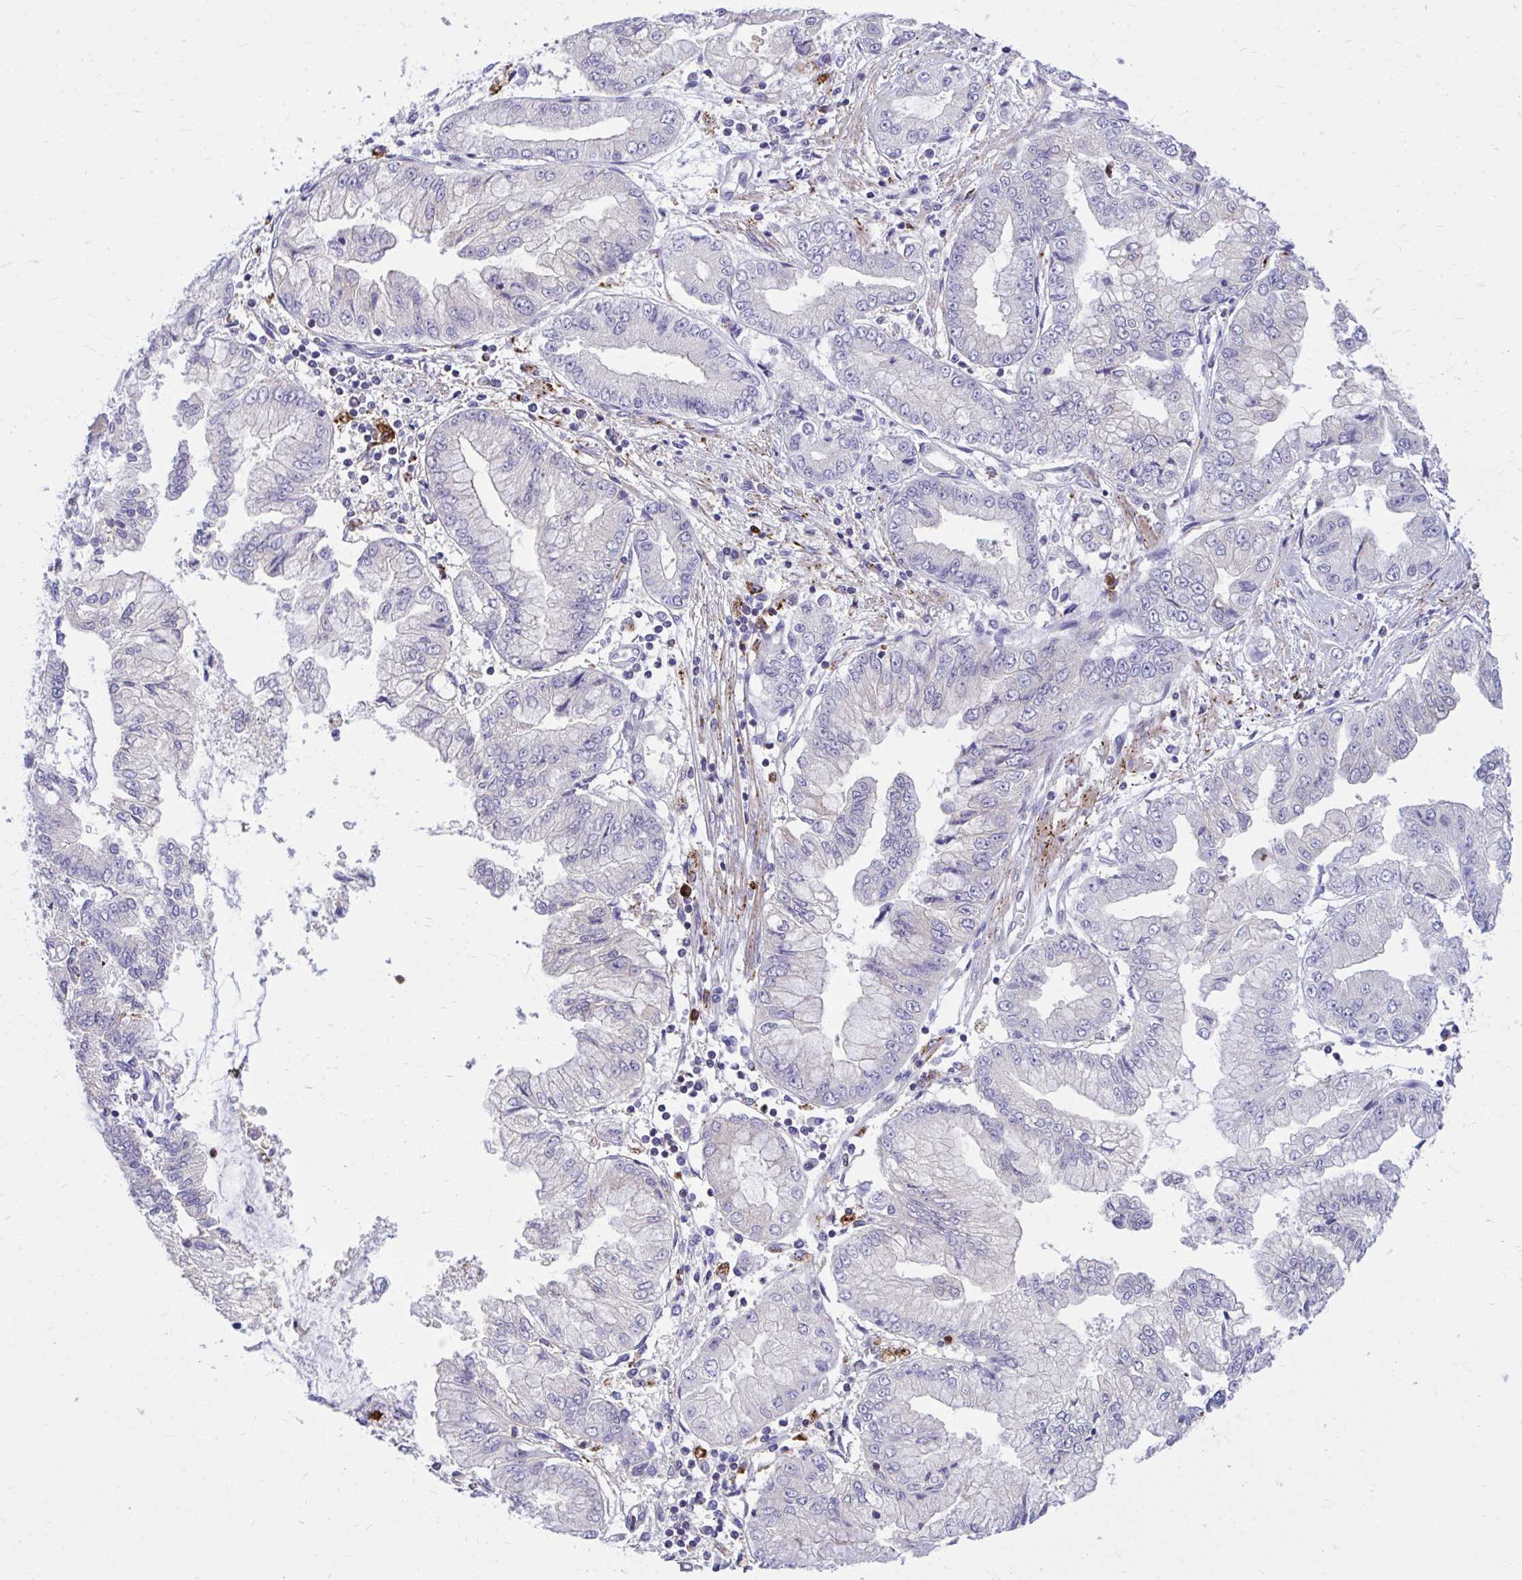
{"staining": {"intensity": "negative", "quantity": "none", "location": "none"}, "tissue": "stomach cancer", "cell_type": "Tumor cells", "image_type": "cancer", "snomed": [{"axis": "morphology", "description": "Adenocarcinoma, NOS"}, {"axis": "topography", "description": "Stomach, upper"}], "caption": "High power microscopy image of an immunohistochemistry photomicrograph of adenocarcinoma (stomach), revealing no significant positivity in tumor cells.", "gene": "TP53I11", "patient": {"sex": "female", "age": 74}}